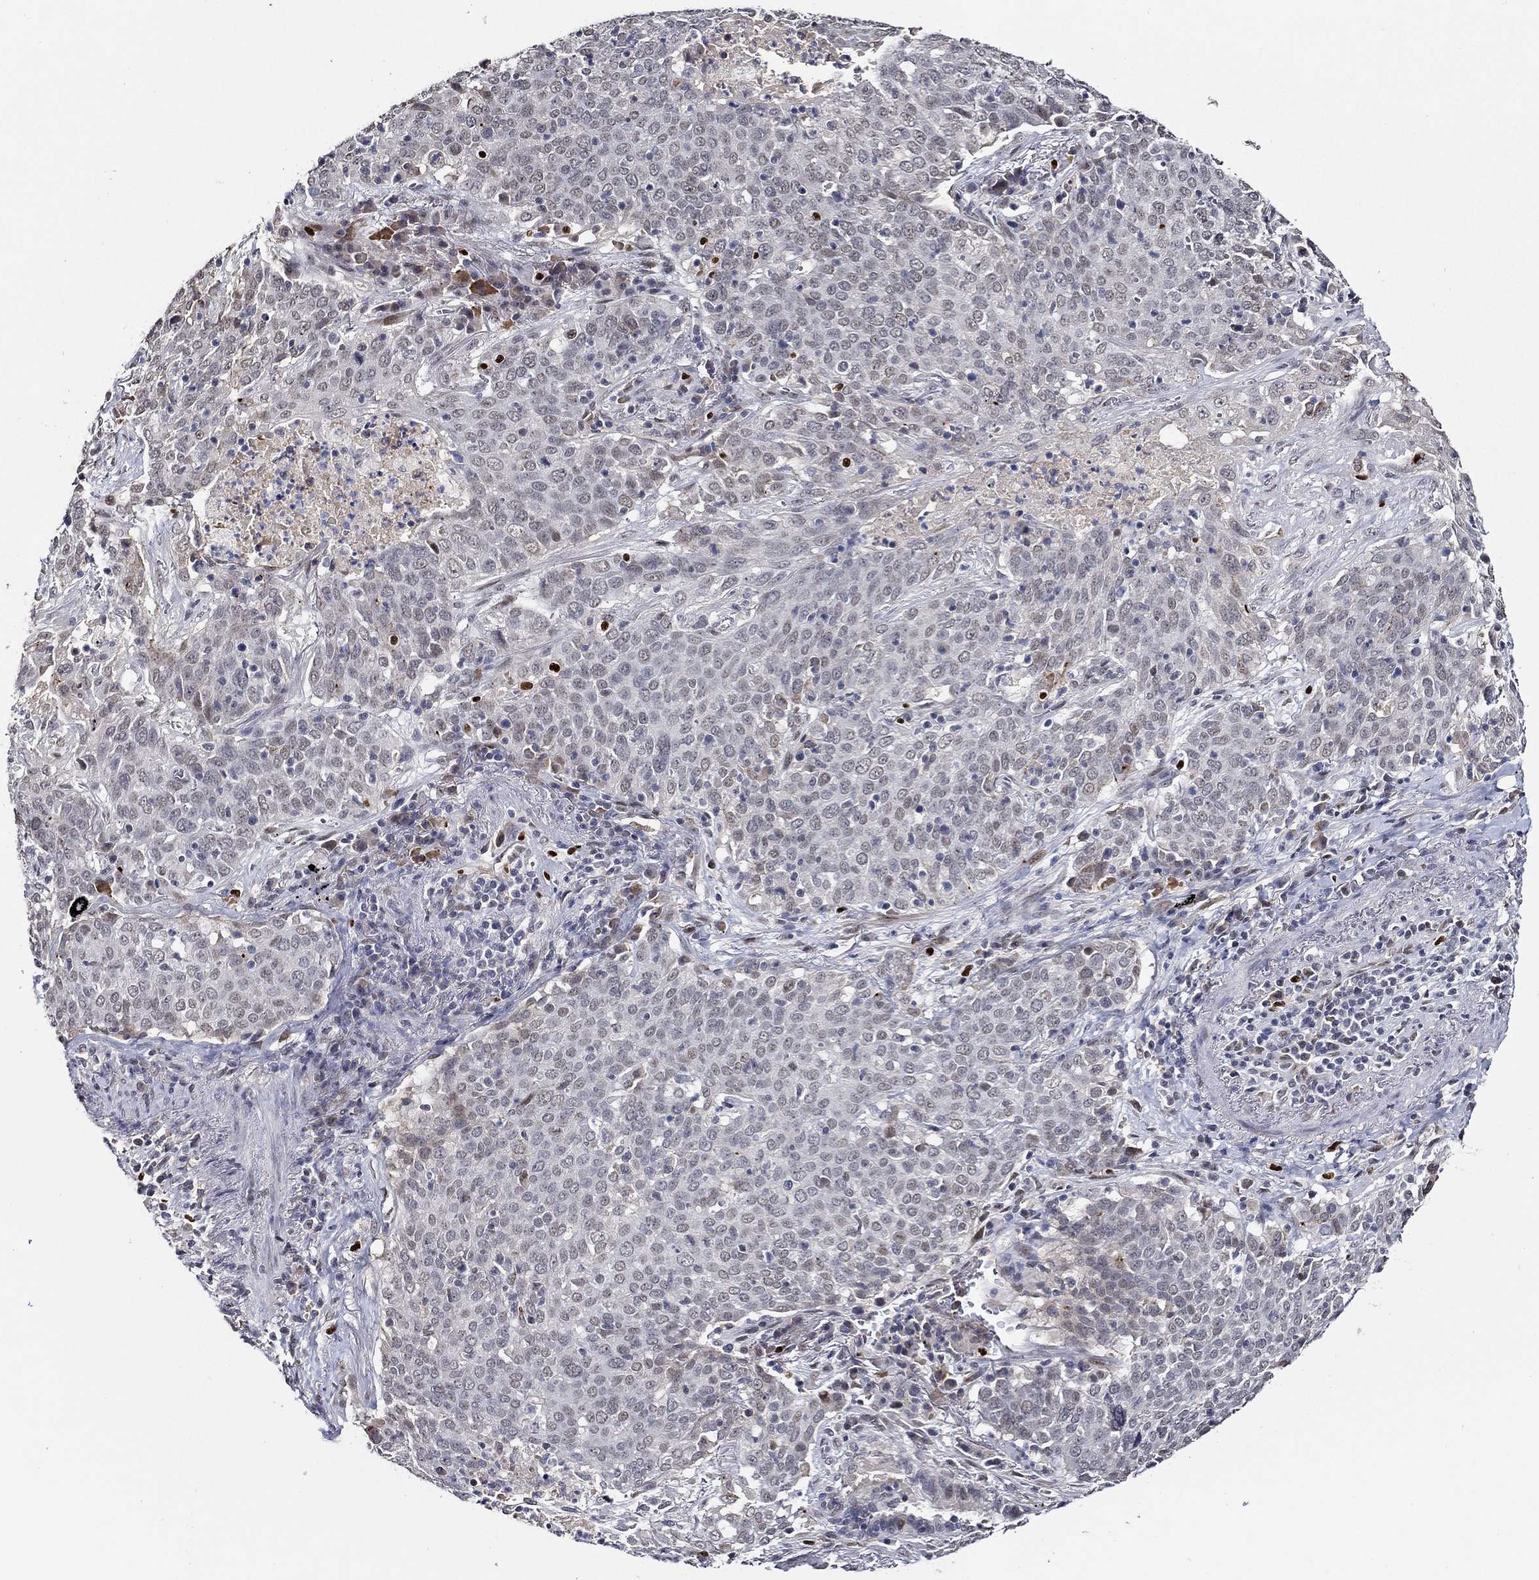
{"staining": {"intensity": "weak", "quantity": "<25%", "location": "nuclear"}, "tissue": "lung cancer", "cell_type": "Tumor cells", "image_type": "cancer", "snomed": [{"axis": "morphology", "description": "Squamous cell carcinoma, NOS"}, {"axis": "topography", "description": "Lung"}], "caption": "High magnification brightfield microscopy of lung cancer (squamous cell carcinoma) stained with DAB (brown) and counterstained with hematoxylin (blue): tumor cells show no significant expression. Brightfield microscopy of IHC stained with DAB (3,3'-diaminobenzidine) (brown) and hematoxylin (blue), captured at high magnification.", "gene": "GATA2", "patient": {"sex": "male", "age": 82}}